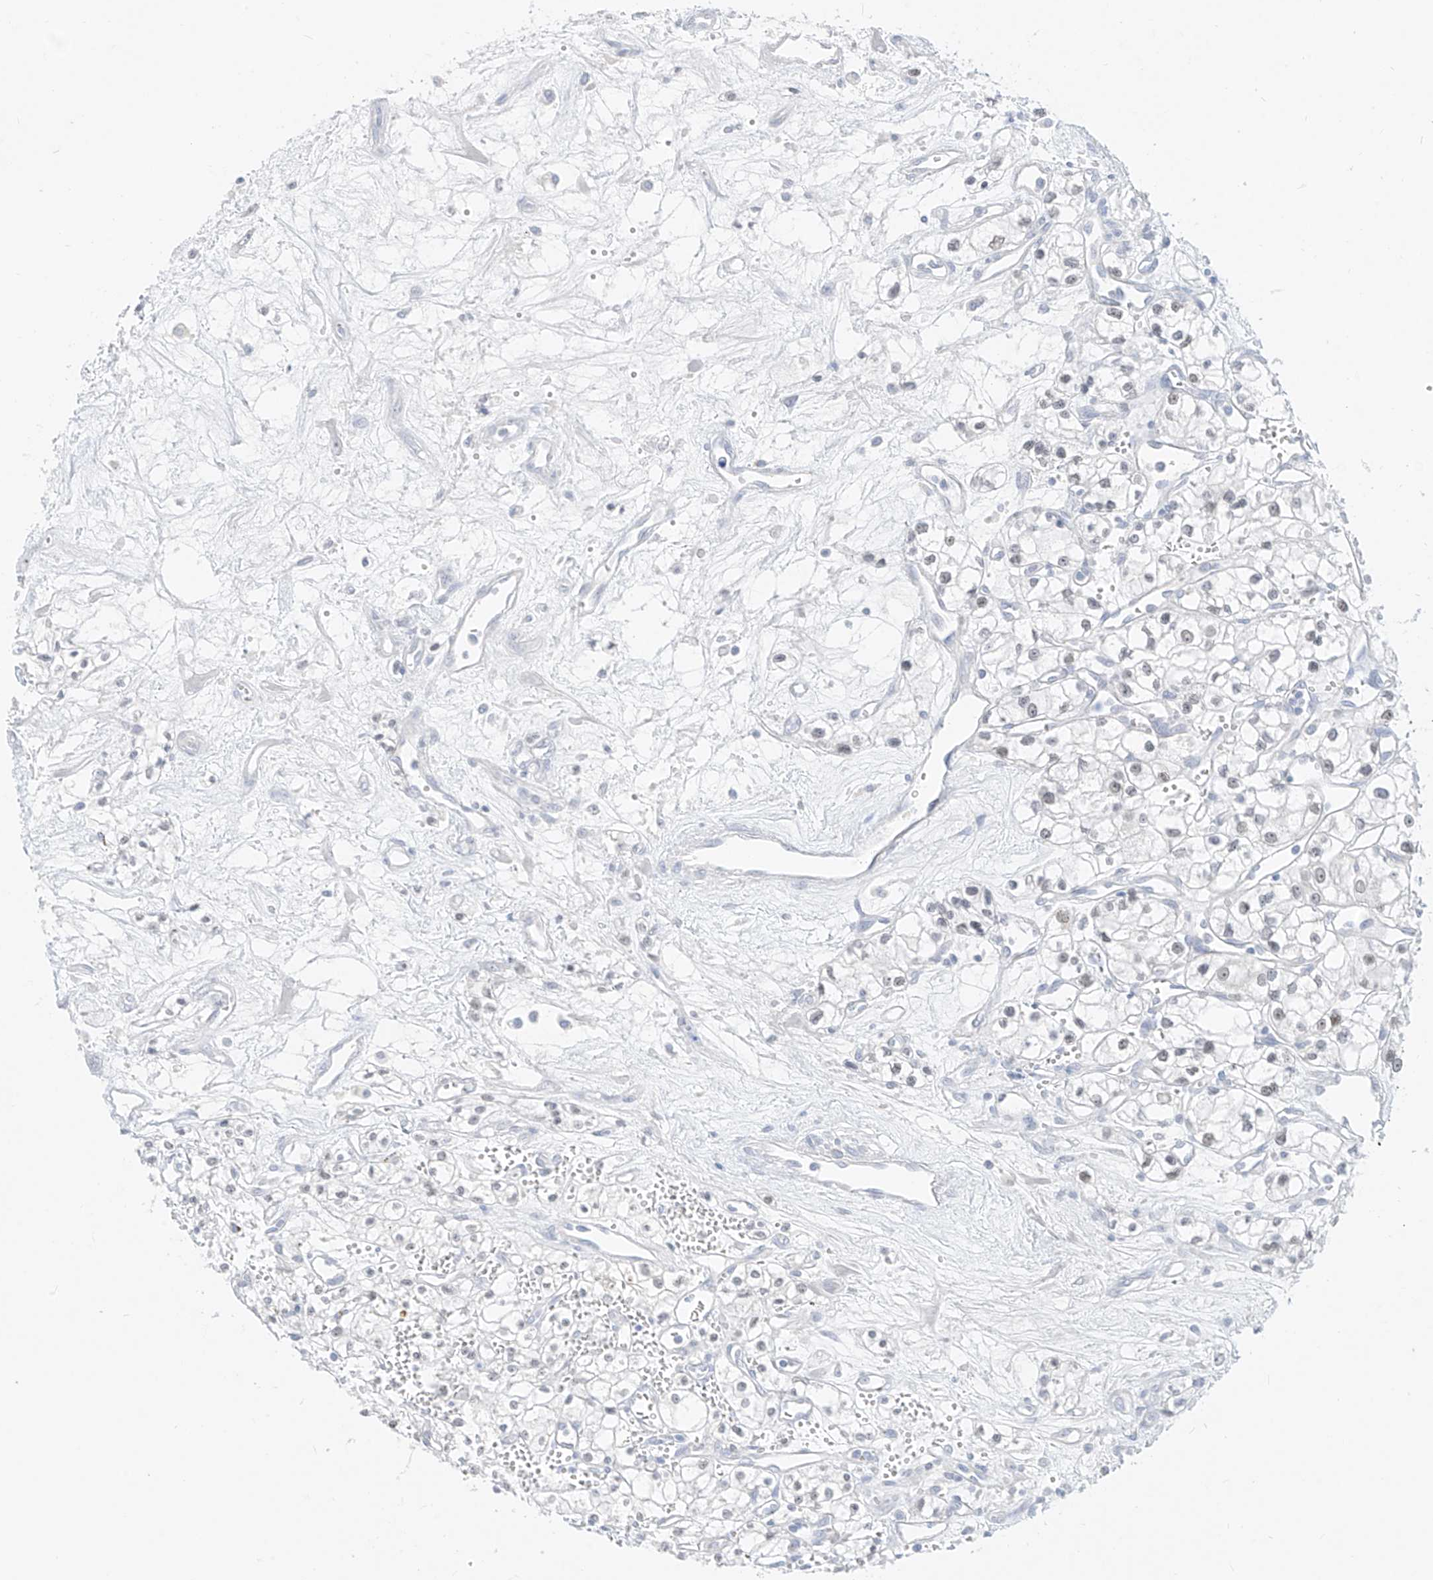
{"staining": {"intensity": "weak", "quantity": "<25%", "location": "nuclear"}, "tissue": "renal cancer", "cell_type": "Tumor cells", "image_type": "cancer", "snomed": [{"axis": "morphology", "description": "Adenocarcinoma, NOS"}, {"axis": "topography", "description": "Kidney"}], "caption": "This is an immunohistochemistry (IHC) micrograph of human renal cancer (adenocarcinoma). There is no expression in tumor cells.", "gene": "BARX2", "patient": {"sex": "male", "age": 59}}